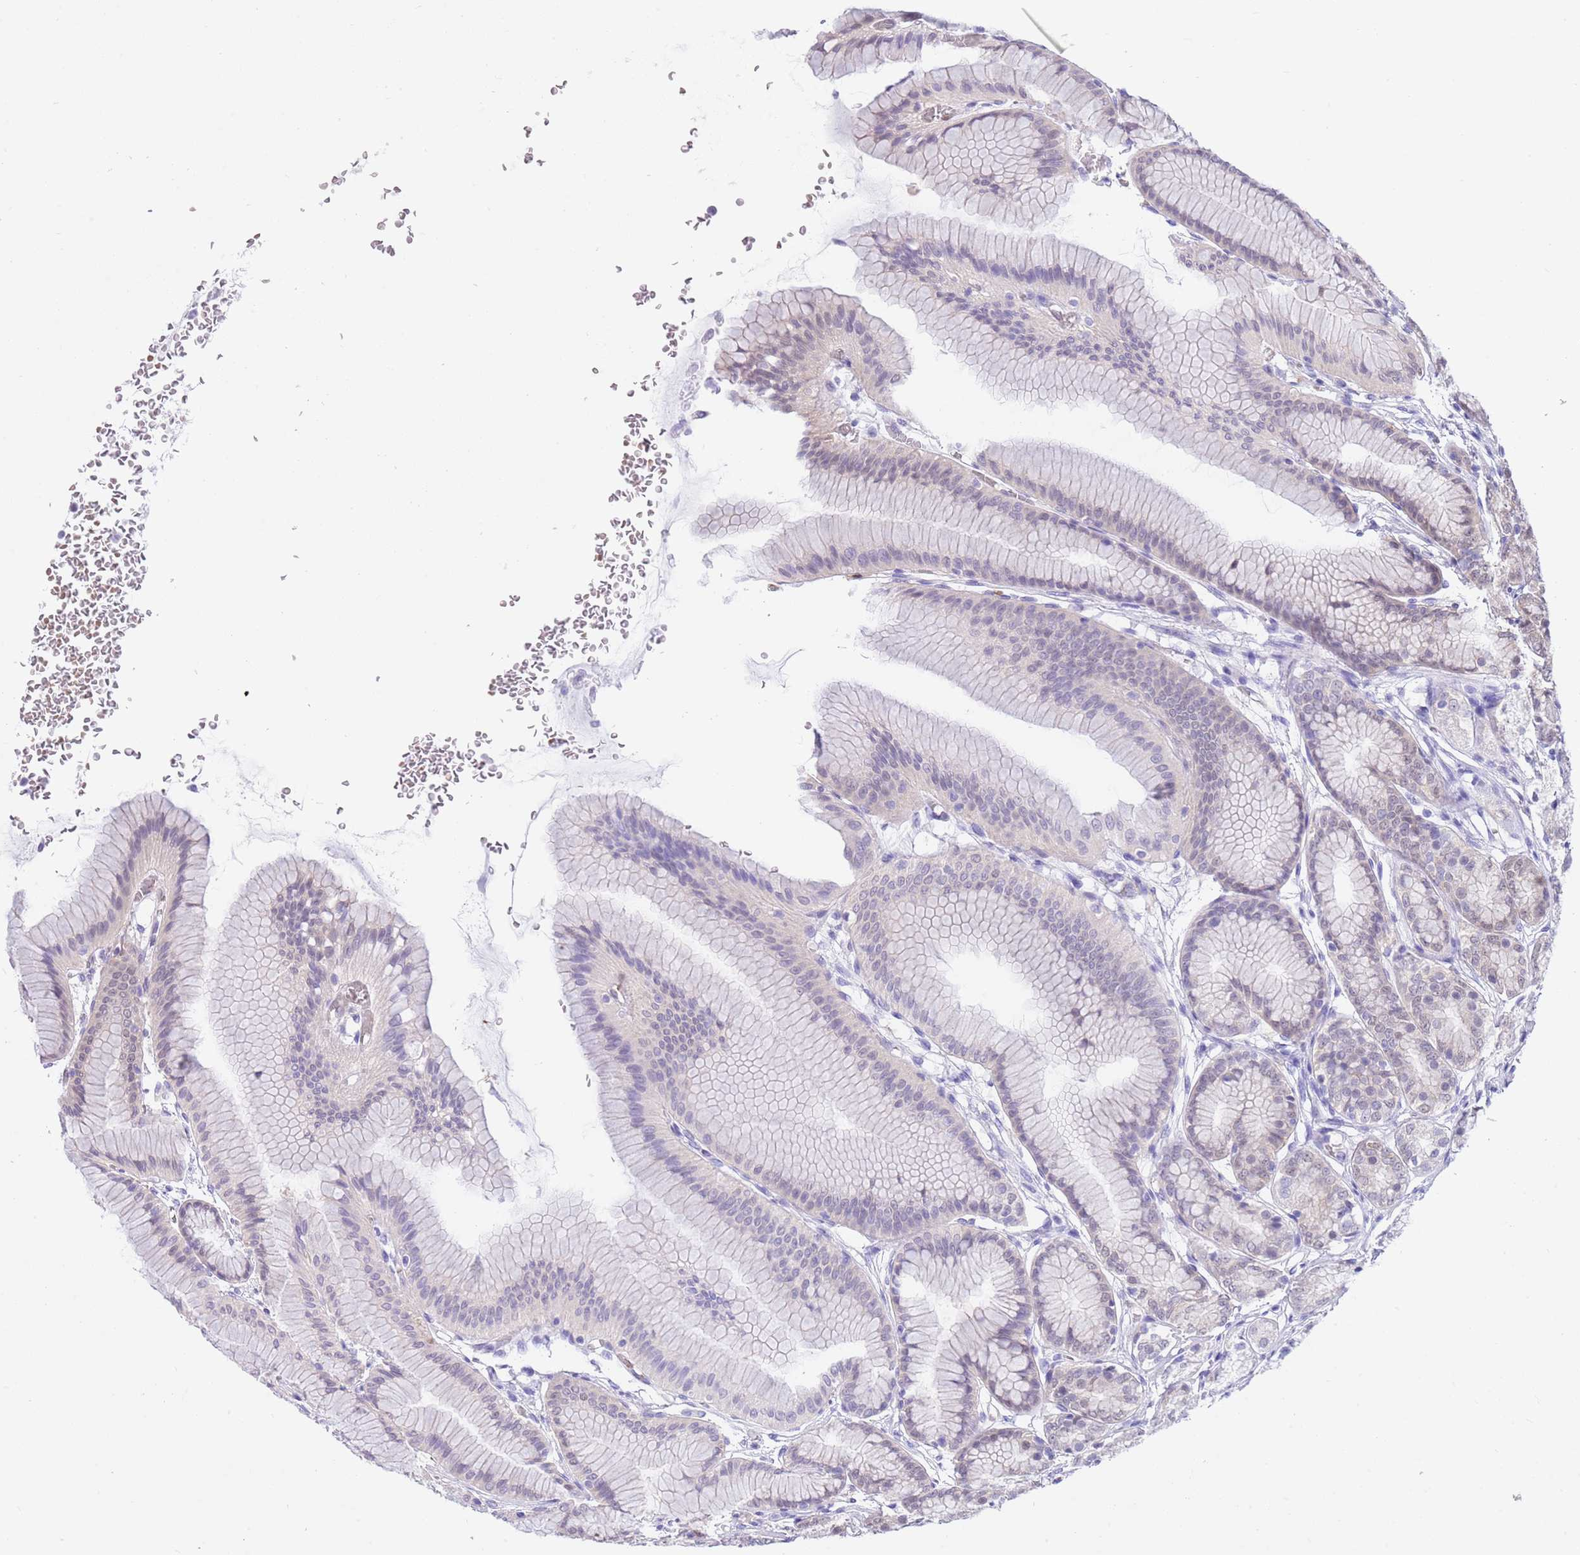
{"staining": {"intensity": "negative", "quantity": "none", "location": "none"}, "tissue": "stomach", "cell_type": "Glandular cells", "image_type": "normal", "snomed": [{"axis": "morphology", "description": "Normal tissue, NOS"}, {"axis": "morphology", "description": "Adenocarcinoma, NOS"}, {"axis": "morphology", "description": "Adenocarcinoma, High grade"}, {"axis": "topography", "description": "Stomach, upper"}, {"axis": "topography", "description": "Stomach"}], "caption": "Micrograph shows no significant protein expression in glandular cells of unremarkable stomach.", "gene": "DDI2", "patient": {"sex": "female", "age": 65}}